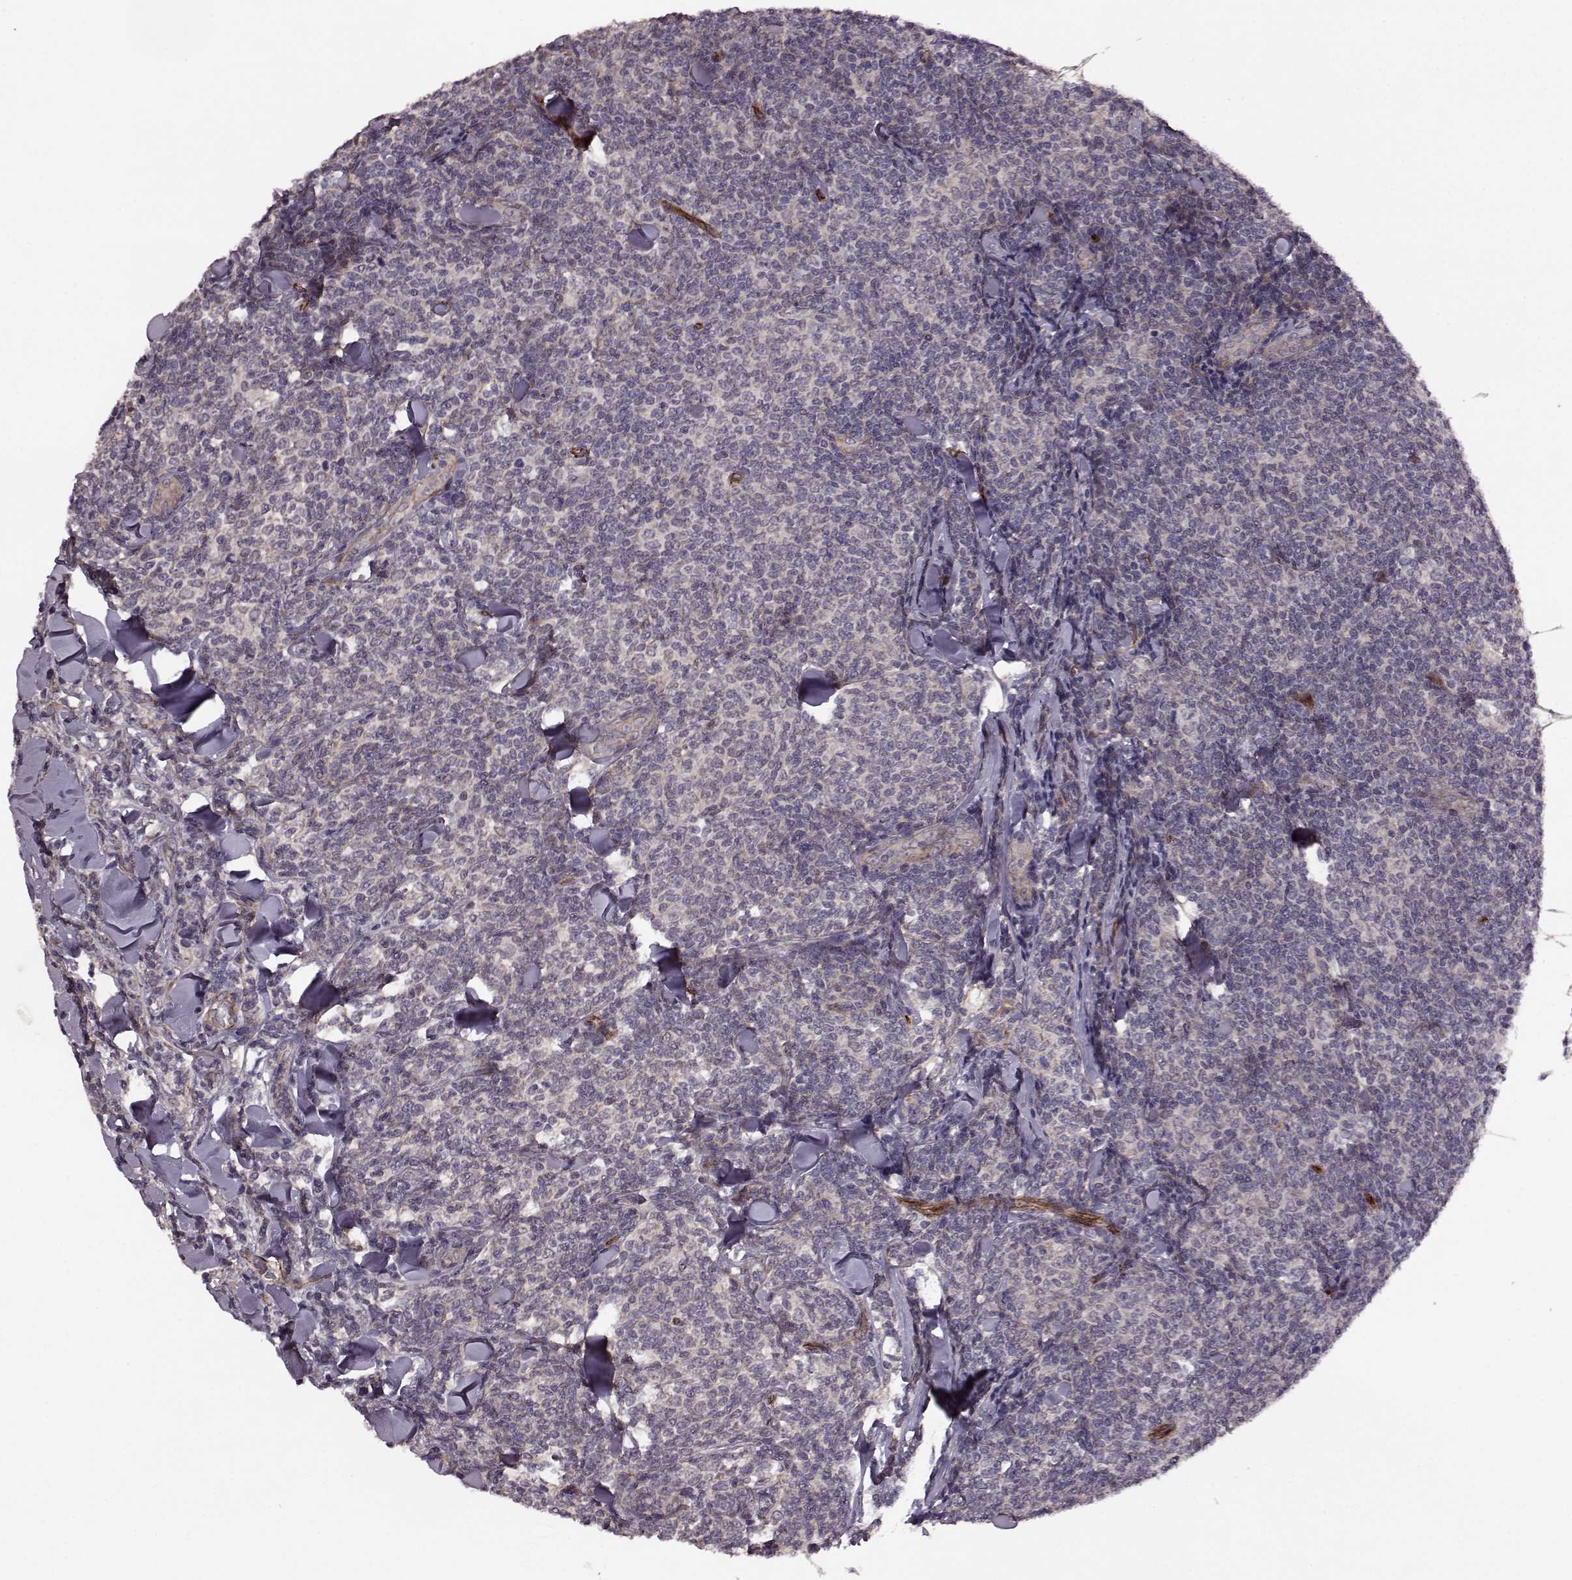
{"staining": {"intensity": "negative", "quantity": "none", "location": "none"}, "tissue": "lymphoma", "cell_type": "Tumor cells", "image_type": "cancer", "snomed": [{"axis": "morphology", "description": "Malignant lymphoma, non-Hodgkin's type, Low grade"}, {"axis": "topography", "description": "Lymph node"}], "caption": "DAB immunohistochemical staining of lymphoma demonstrates no significant staining in tumor cells.", "gene": "SYNPO", "patient": {"sex": "female", "age": 56}}